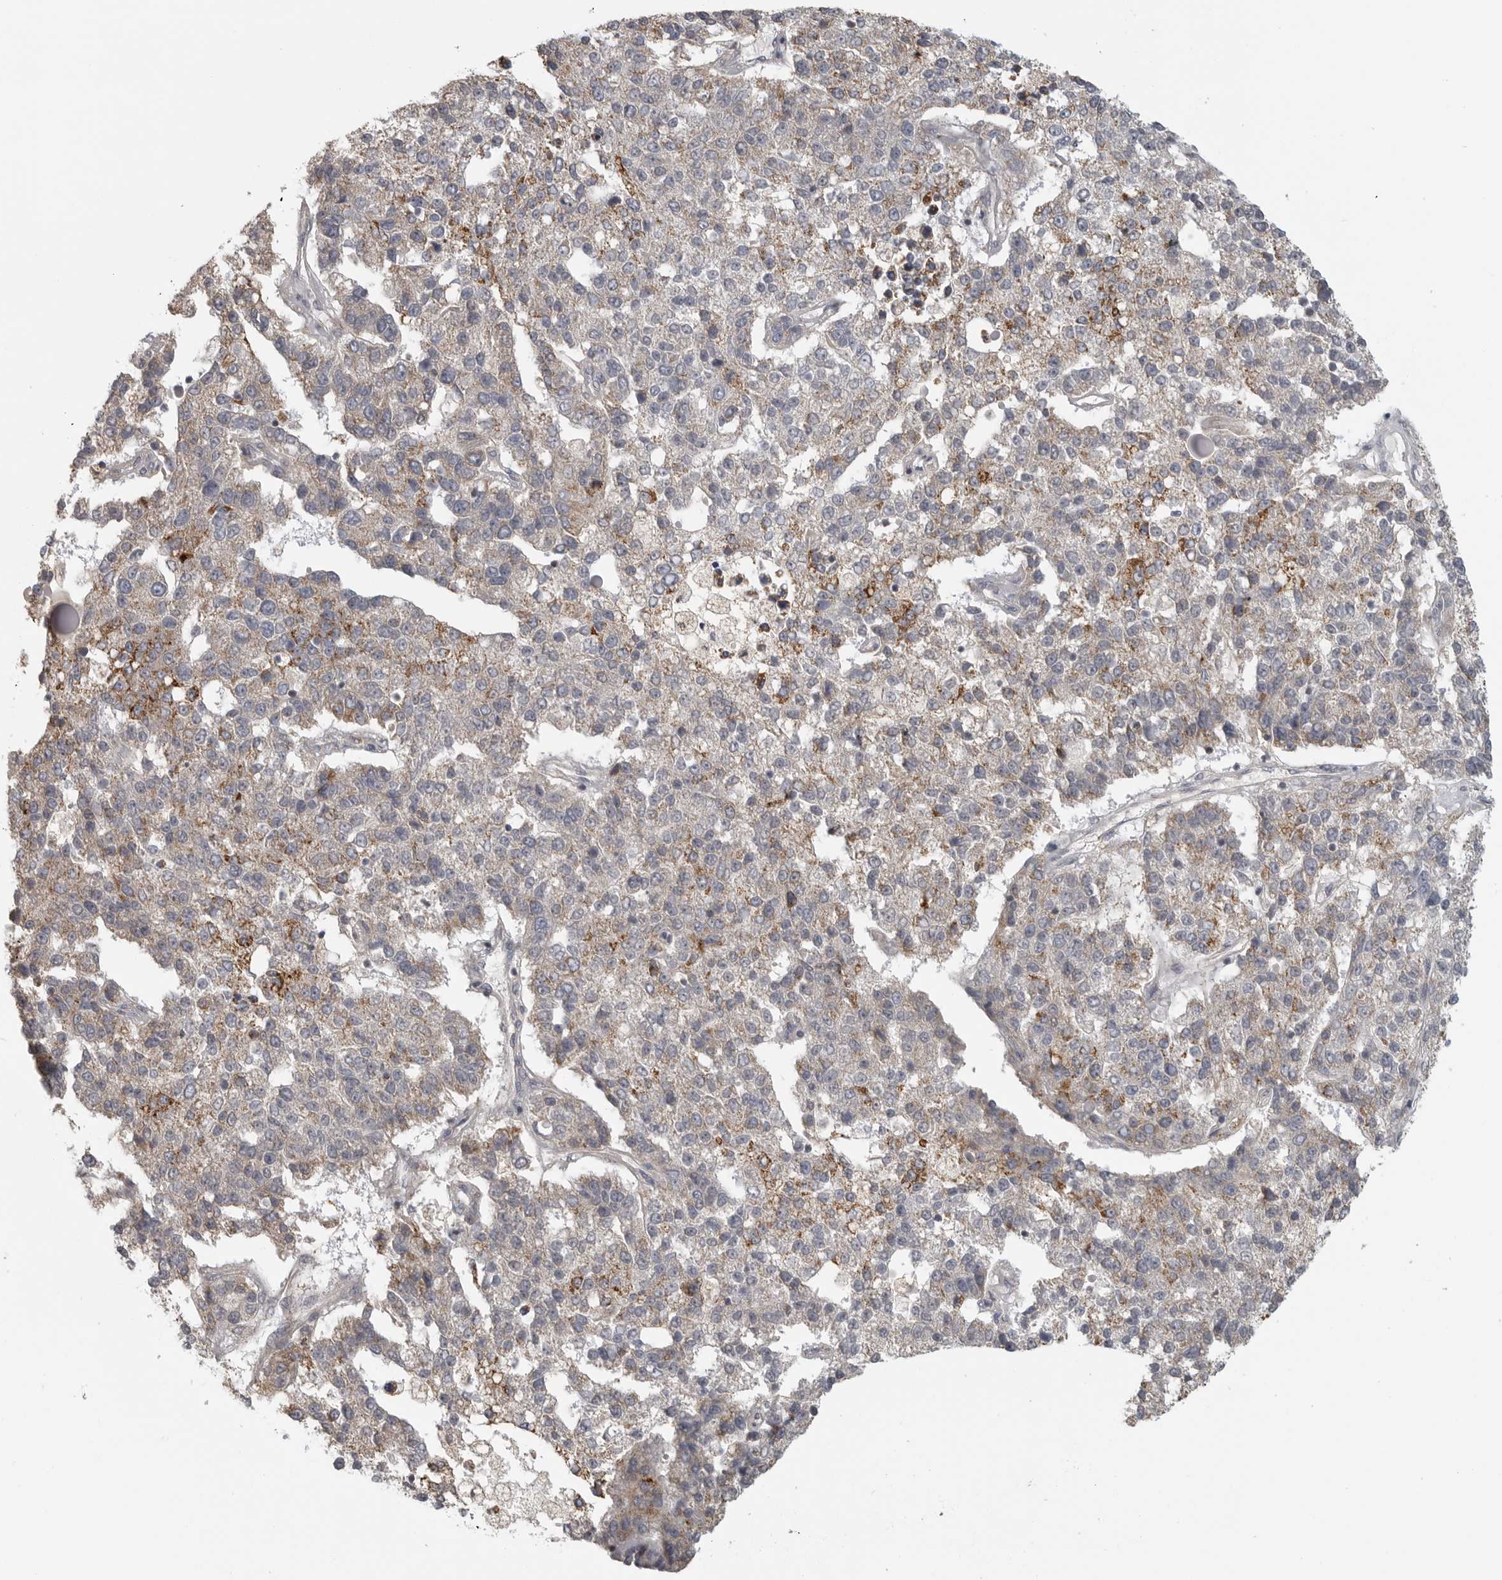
{"staining": {"intensity": "moderate", "quantity": "<25%", "location": "cytoplasmic/membranous"}, "tissue": "pancreatic cancer", "cell_type": "Tumor cells", "image_type": "cancer", "snomed": [{"axis": "morphology", "description": "Adenocarcinoma, NOS"}, {"axis": "topography", "description": "Pancreas"}], "caption": "There is low levels of moderate cytoplasmic/membranous positivity in tumor cells of pancreatic cancer, as demonstrated by immunohistochemical staining (brown color).", "gene": "RXFP3", "patient": {"sex": "female", "age": 61}}